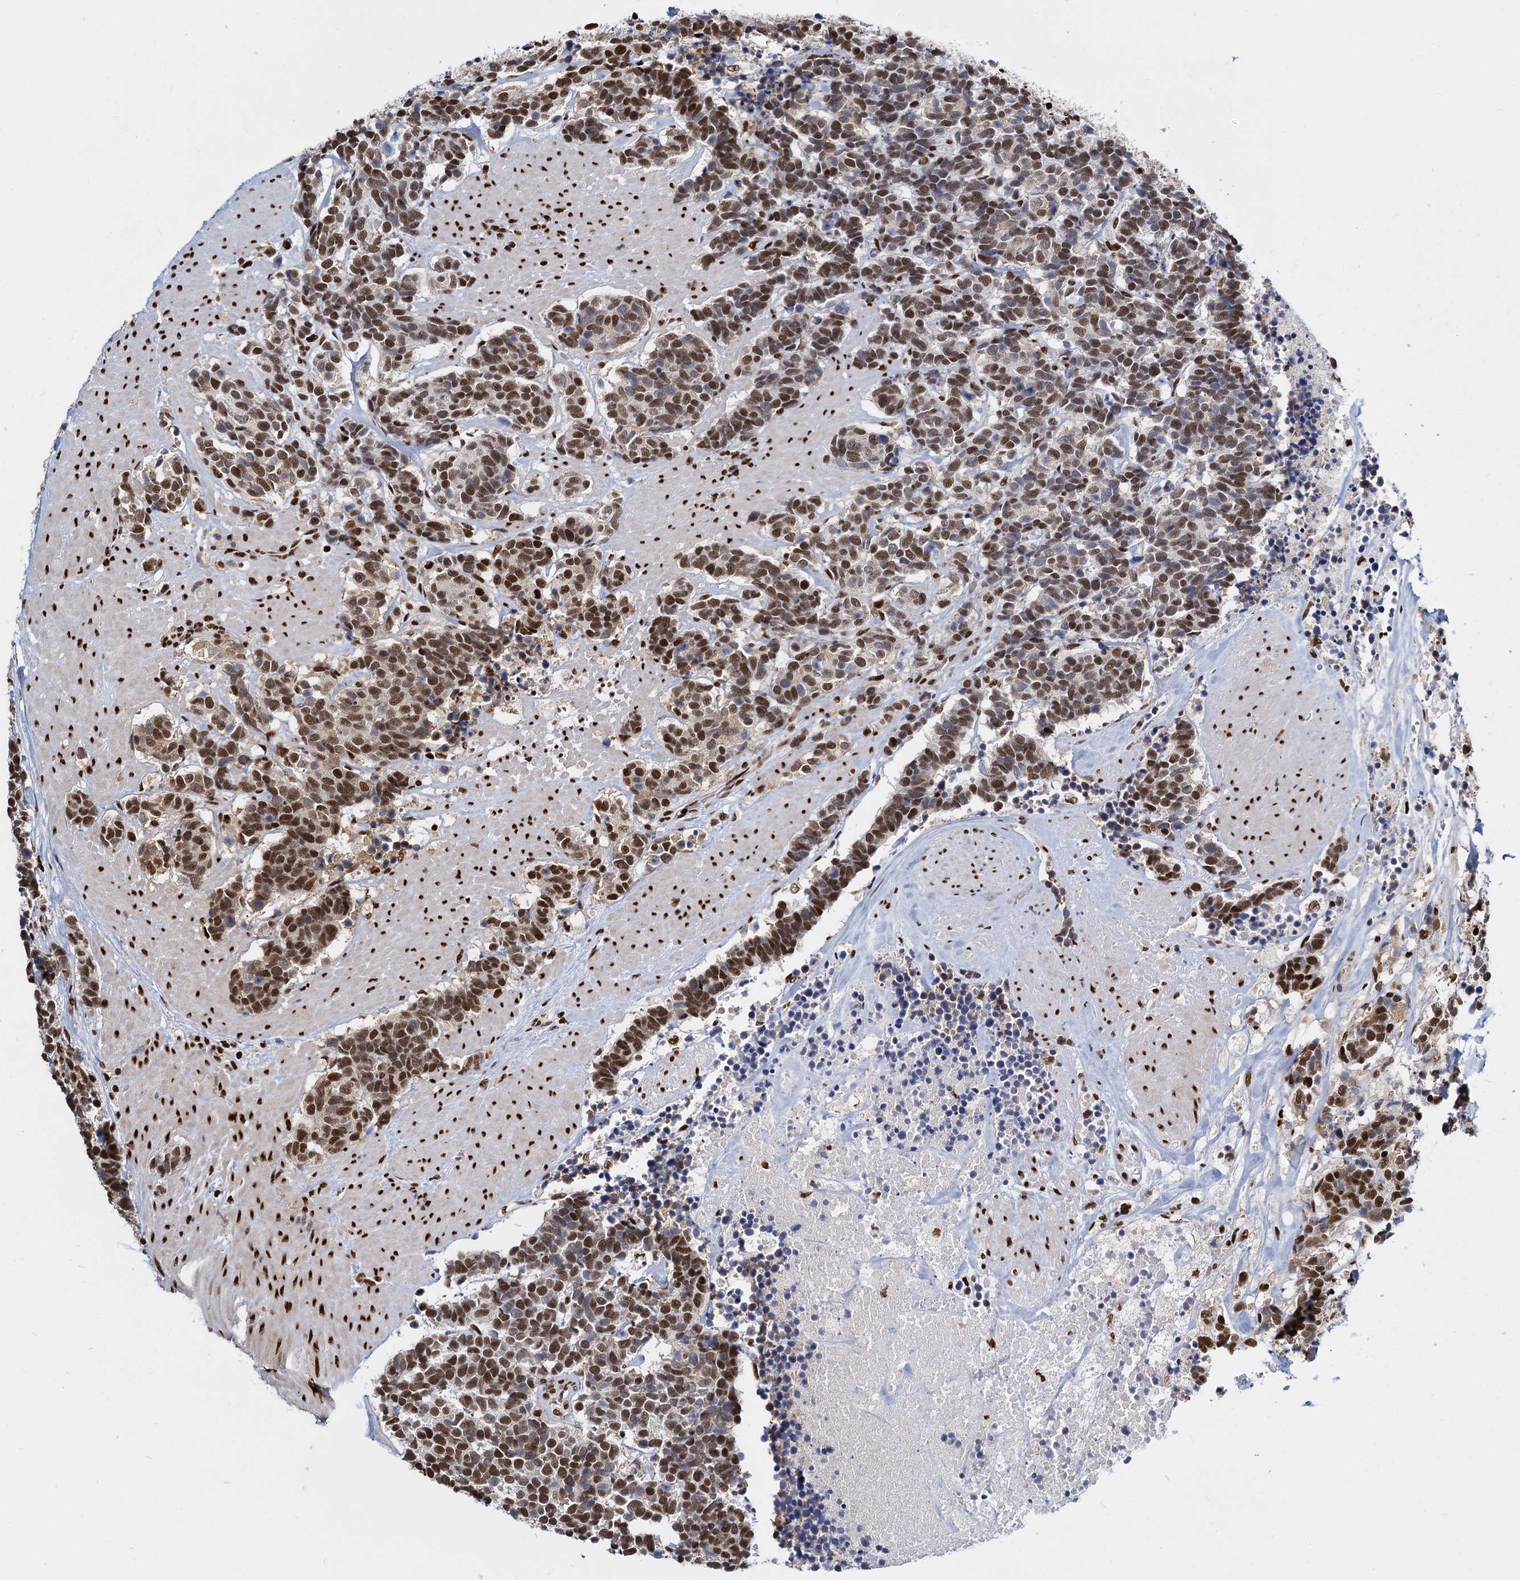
{"staining": {"intensity": "moderate", "quantity": ">75%", "location": "nuclear"}, "tissue": "carcinoid", "cell_type": "Tumor cells", "image_type": "cancer", "snomed": [{"axis": "morphology", "description": "Carcinoma, NOS"}, {"axis": "morphology", "description": "Carcinoid, malignant, NOS"}, {"axis": "topography", "description": "Urinary bladder"}], "caption": "Immunohistochemistry (IHC) of human carcinoid reveals medium levels of moderate nuclear staining in approximately >75% of tumor cells.", "gene": "DCPS", "patient": {"sex": "male", "age": 57}}